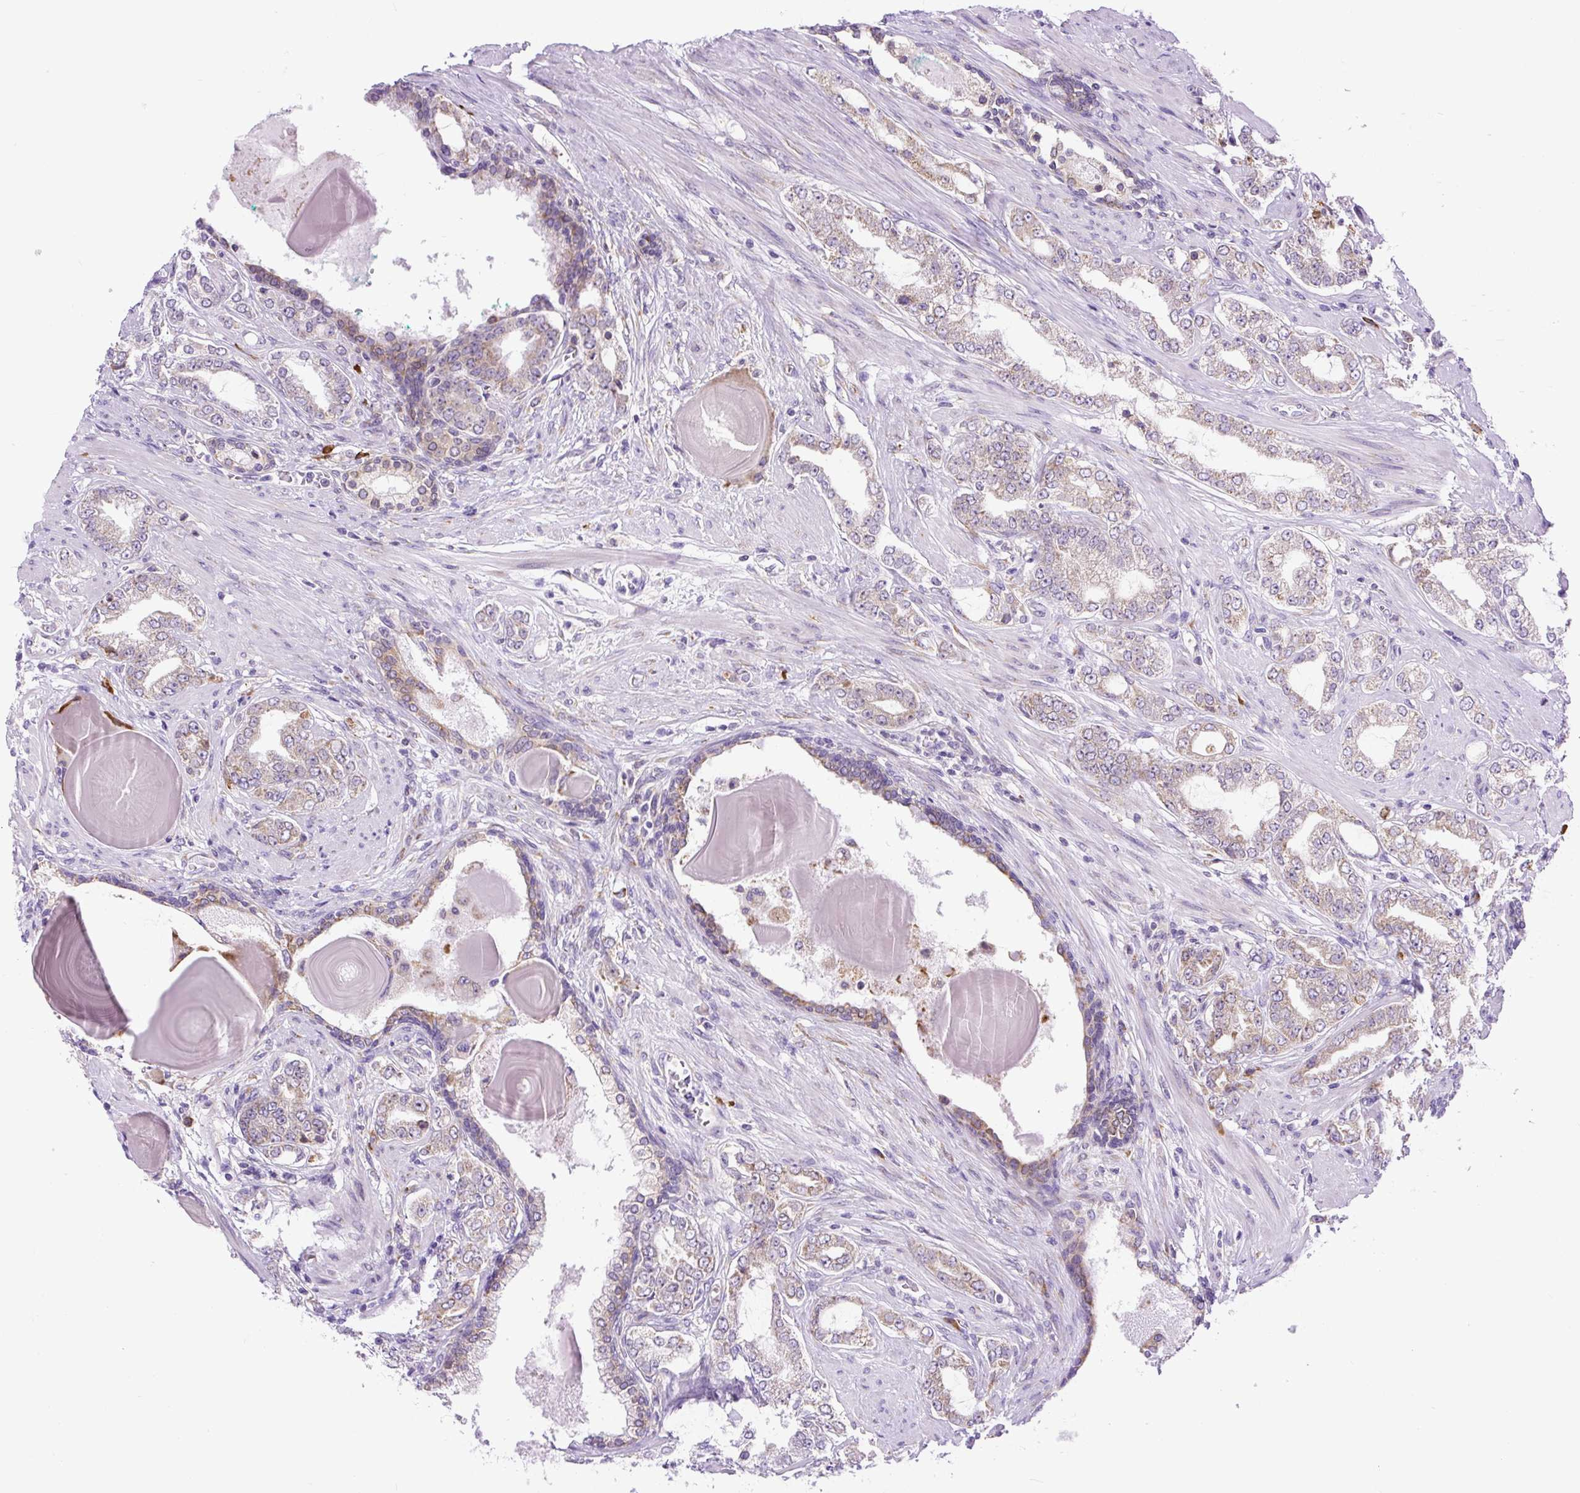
{"staining": {"intensity": "weak", "quantity": "25%-75%", "location": "cytoplasmic/membranous"}, "tissue": "prostate cancer", "cell_type": "Tumor cells", "image_type": "cancer", "snomed": [{"axis": "morphology", "description": "Adenocarcinoma, High grade"}, {"axis": "topography", "description": "Prostate"}], "caption": "Prostate high-grade adenocarcinoma stained with immunohistochemistry (IHC) displays weak cytoplasmic/membranous staining in approximately 25%-75% of tumor cells. (Brightfield microscopy of DAB IHC at high magnification).", "gene": "DDOST", "patient": {"sex": "male", "age": 64}}